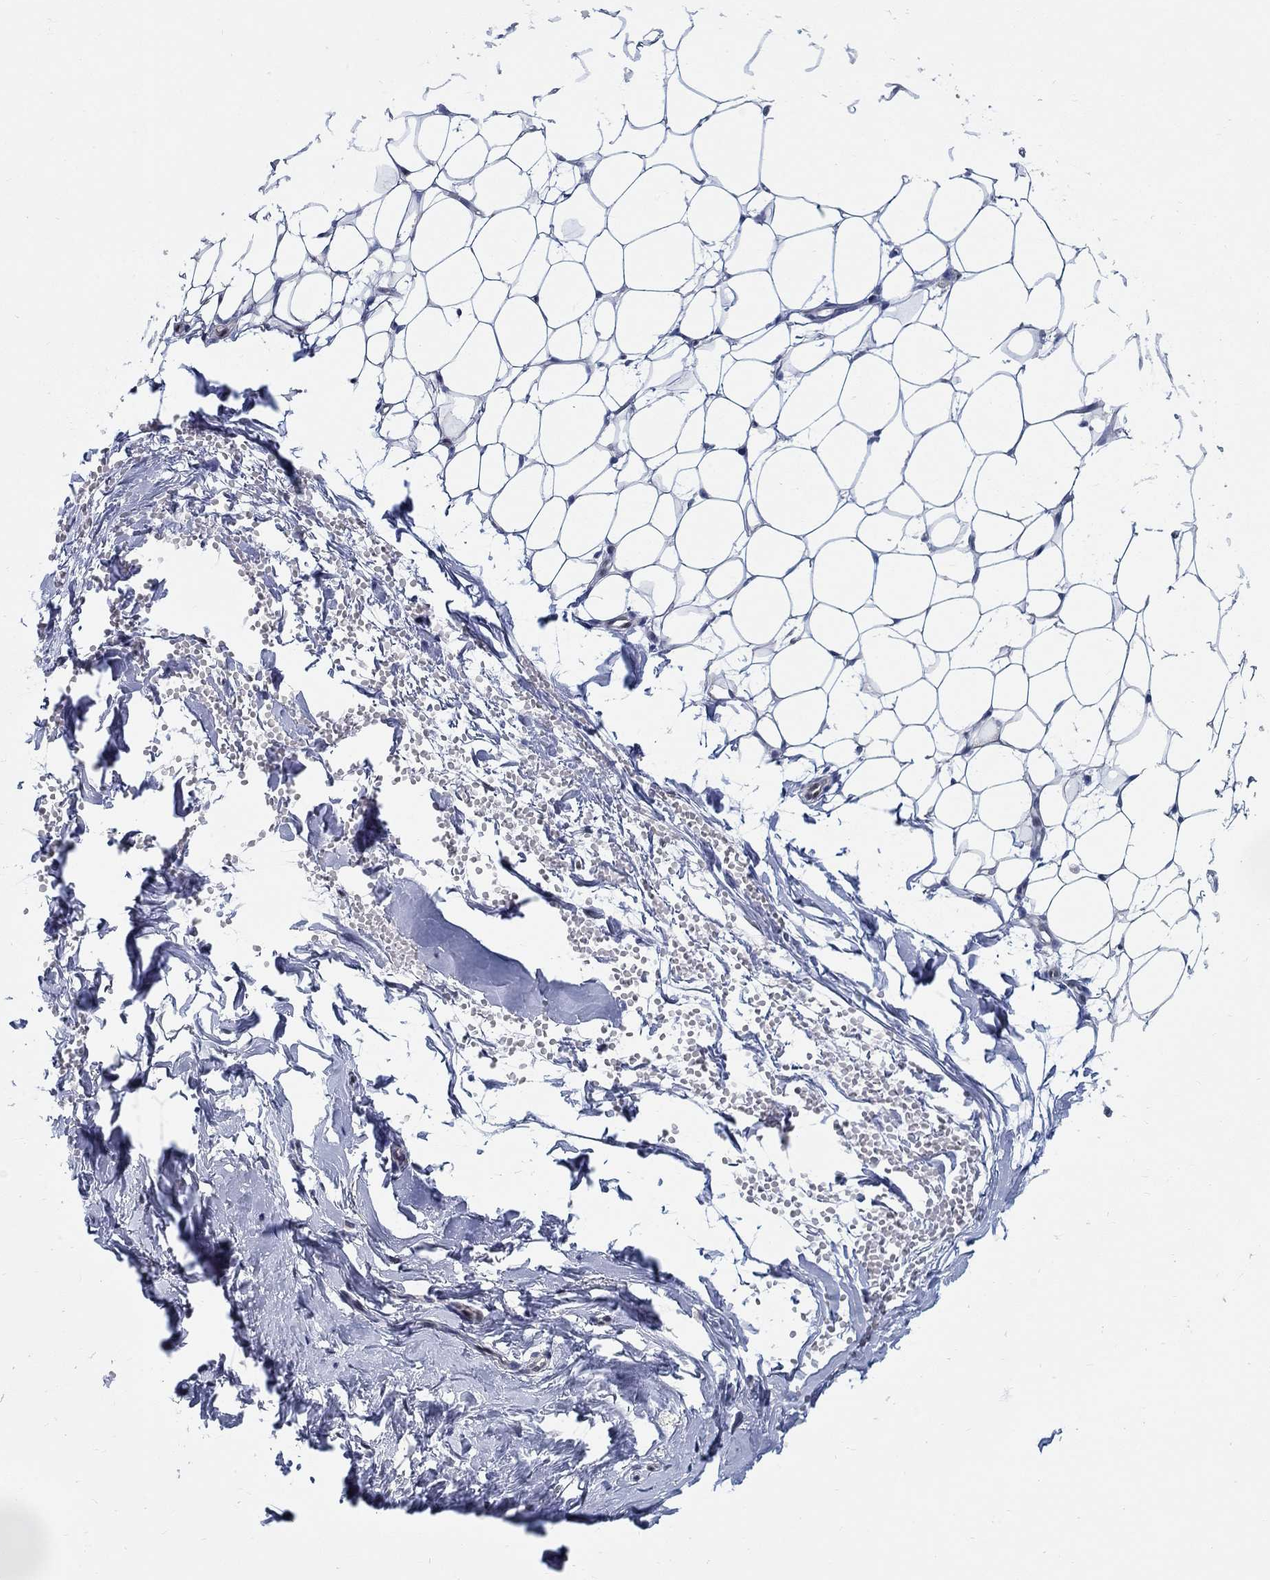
{"staining": {"intensity": "negative", "quantity": "none", "location": "none"}, "tissue": "breast", "cell_type": "Adipocytes", "image_type": "normal", "snomed": [{"axis": "morphology", "description": "Normal tissue, NOS"}, {"axis": "topography", "description": "Breast"}], "caption": "Human breast stained for a protein using immunohistochemistry displays no expression in adipocytes.", "gene": "ZNF594", "patient": {"sex": "female", "age": 37}}